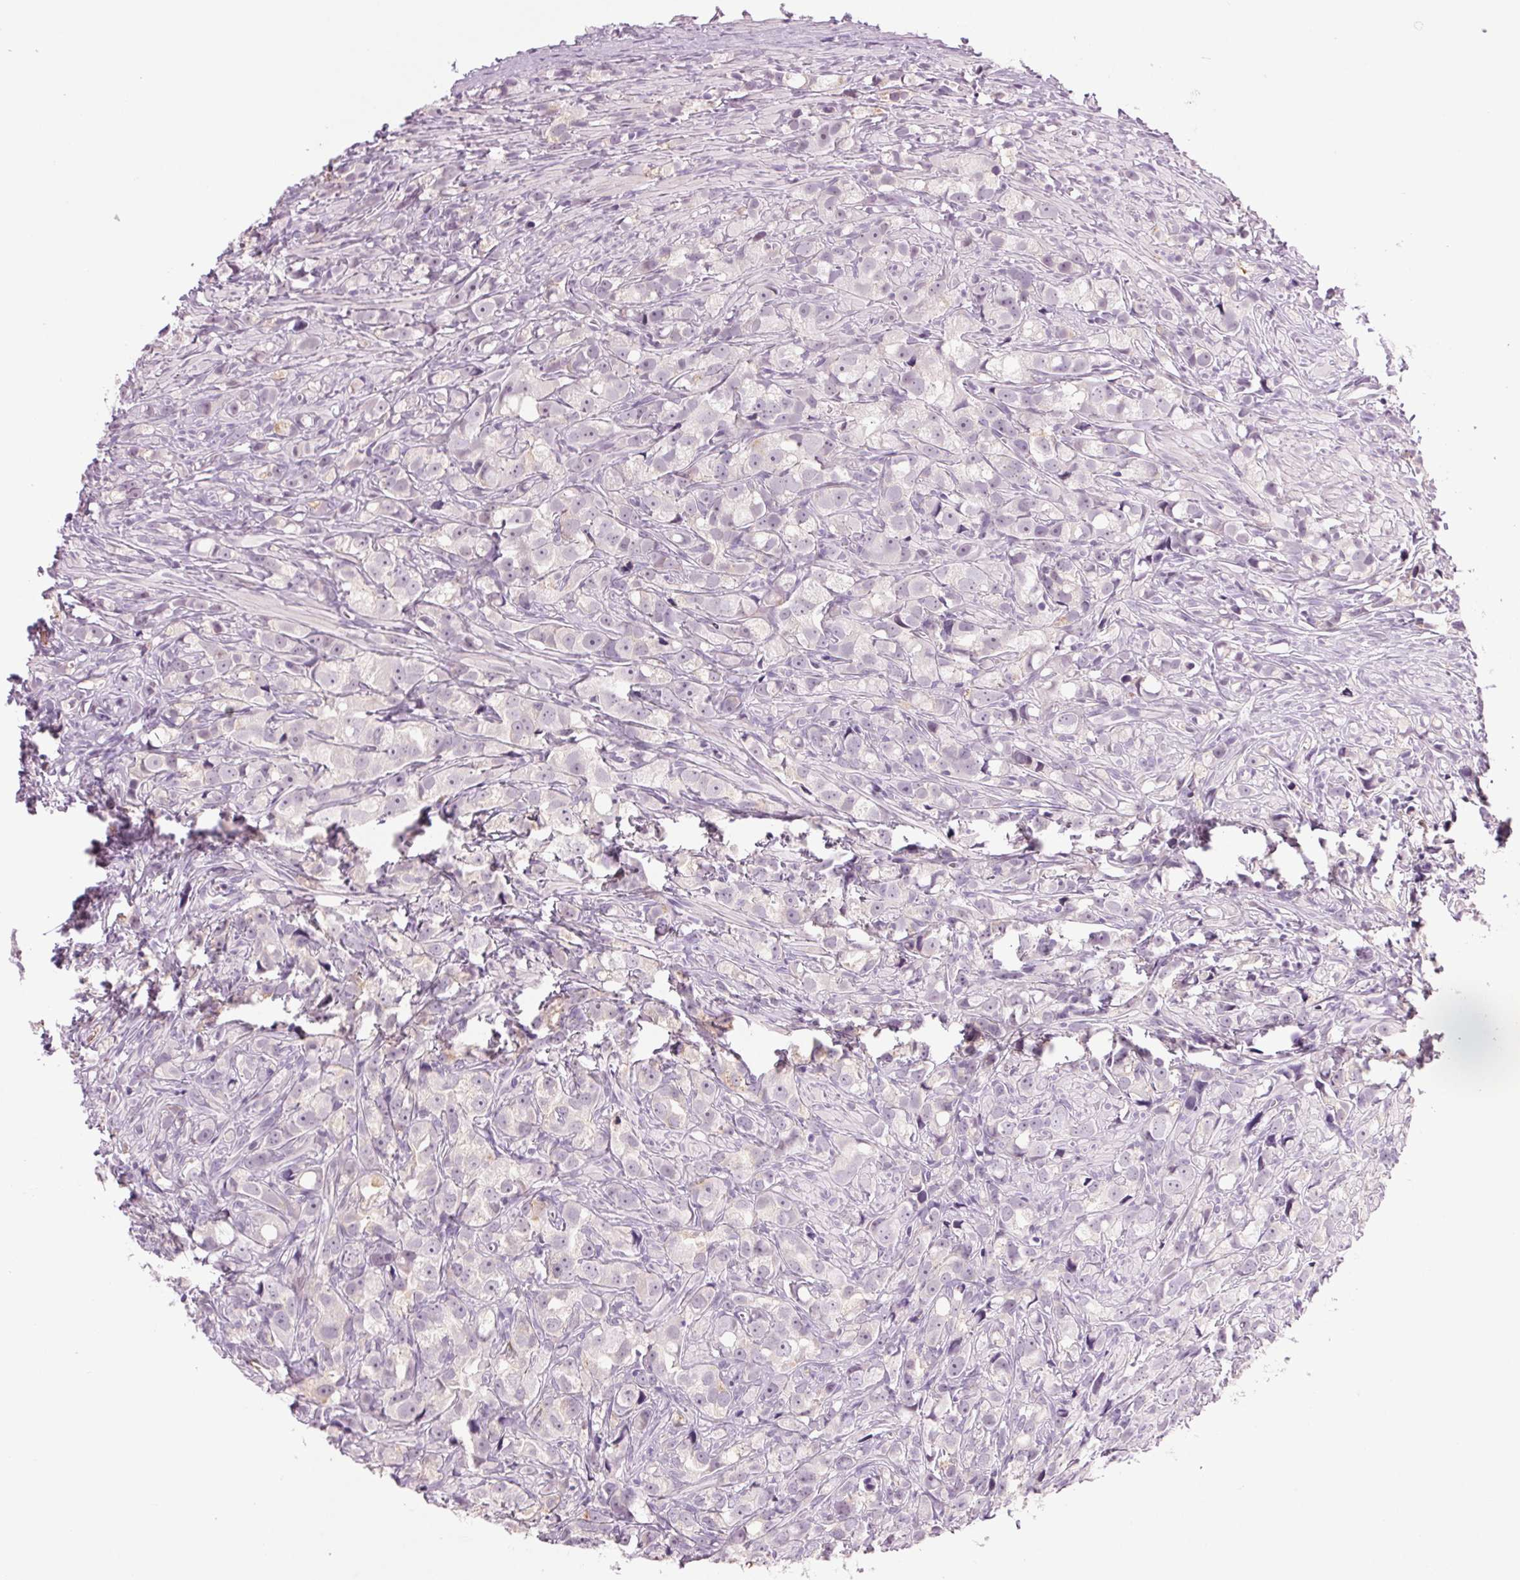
{"staining": {"intensity": "negative", "quantity": "none", "location": "none"}, "tissue": "prostate cancer", "cell_type": "Tumor cells", "image_type": "cancer", "snomed": [{"axis": "morphology", "description": "Adenocarcinoma, High grade"}, {"axis": "topography", "description": "Prostate"}], "caption": "Prostate cancer (adenocarcinoma (high-grade)) stained for a protein using immunohistochemistry exhibits no staining tumor cells.", "gene": "MPO", "patient": {"sex": "male", "age": 75}}